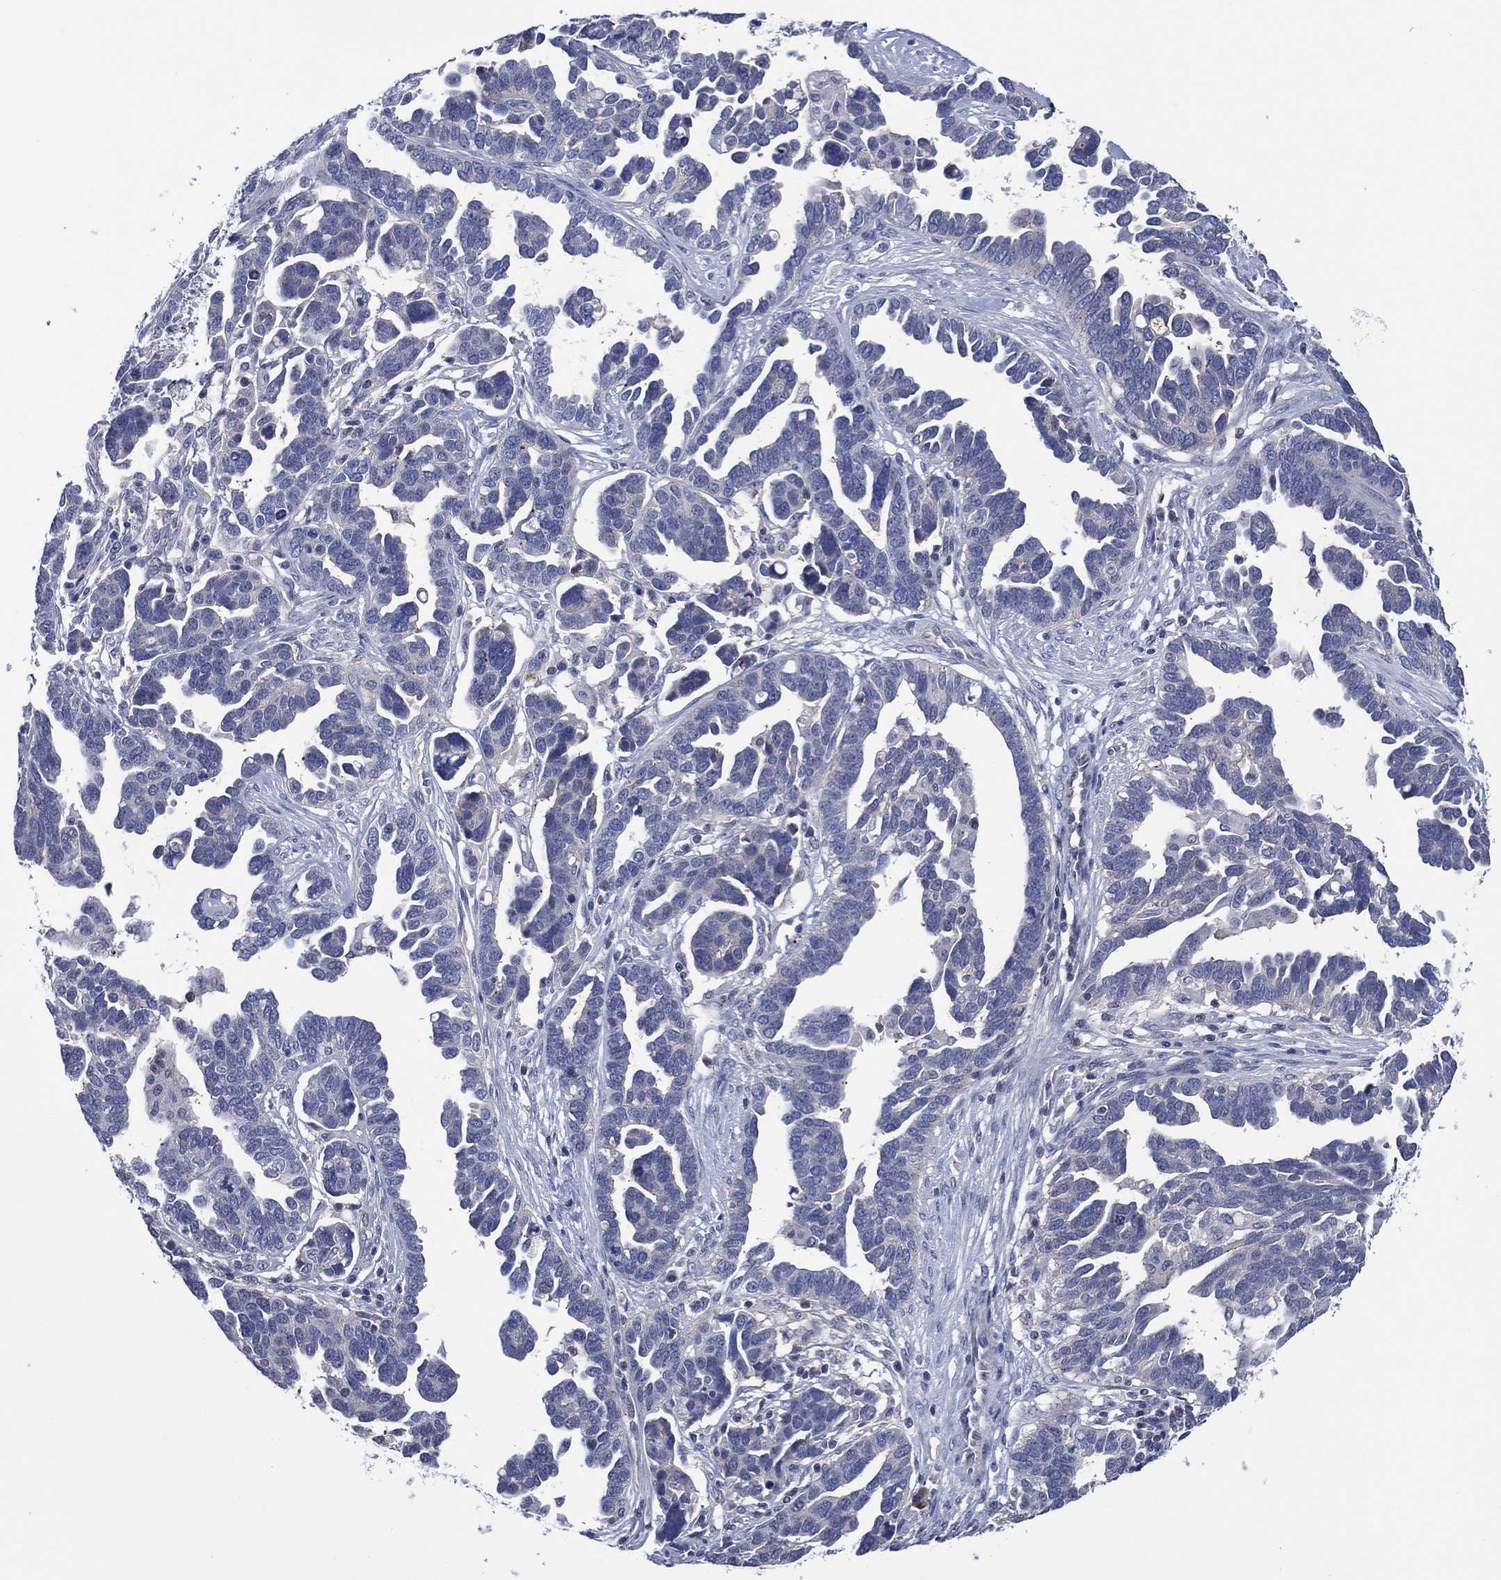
{"staining": {"intensity": "negative", "quantity": "none", "location": "none"}, "tissue": "ovarian cancer", "cell_type": "Tumor cells", "image_type": "cancer", "snomed": [{"axis": "morphology", "description": "Cystadenocarcinoma, serous, NOS"}, {"axis": "topography", "description": "Ovary"}], "caption": "The immunohistochemistry image has no significant positivity in tumor cells of ovarian cancer (serous cystadenocarcinoma) tissue. (DAB (3,3'-diaminobenzidine) IHC visualized using brightfield microscopy, high magnification).", "gene": "TRIM31", "patient": {"sex": "female", "age": 54}}